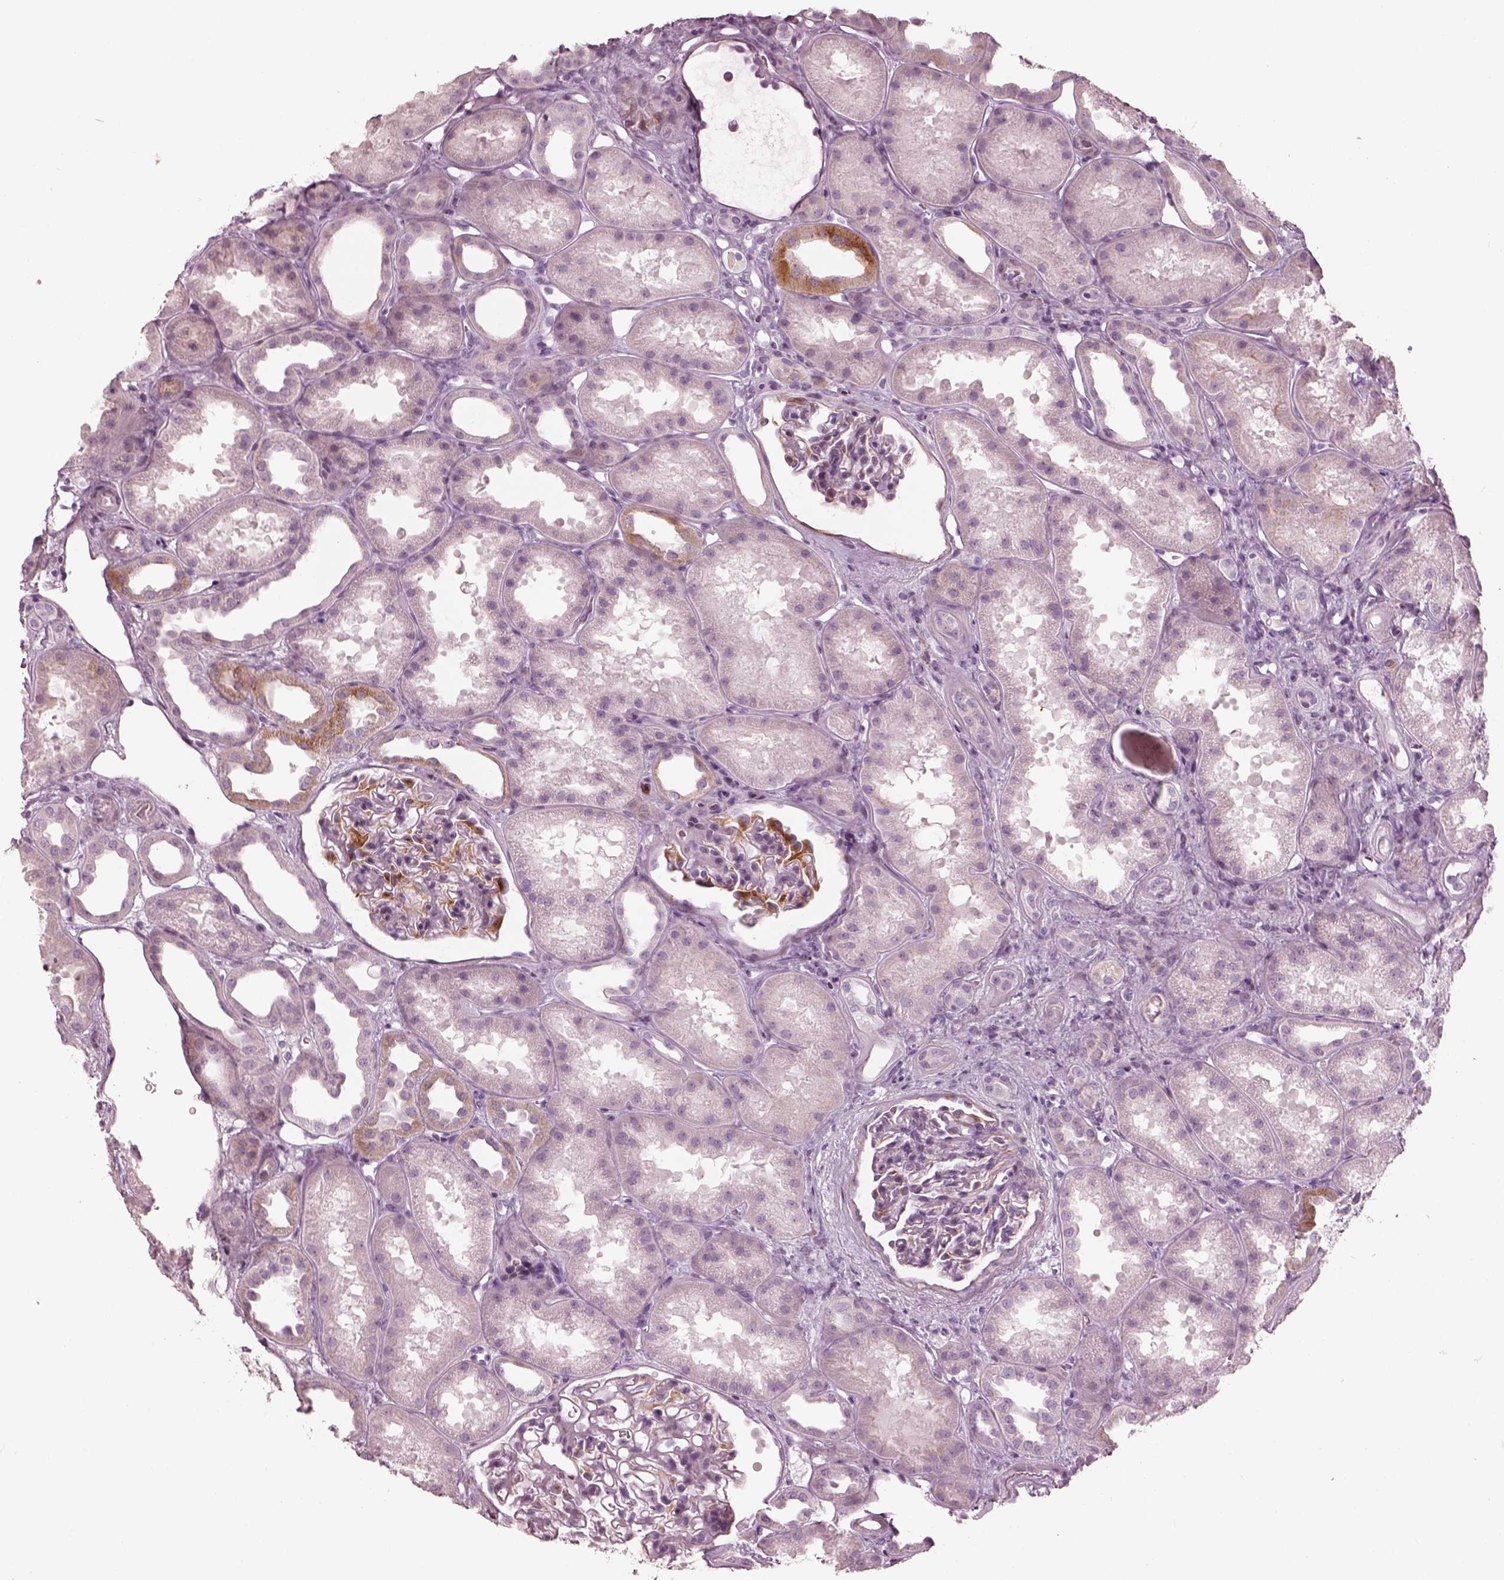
{"staining": {"intensity": "weak", "quantity": "<25%", "location": "cytoplasmic/membranous"}, "tissue": "kidney", "cell_type": "Cells in glomeruli", "image_type": "normal", "snomed": [{"axis": "morphology", "description": "Normal tissue, NOS"}, {"axis": "topography", "description": "Kidney"}], "caption": "DAB immunohistochemical staining of unremarkable human kidney shows no significant staining in cells in glomeruli.", "gene": "ENSG00000289258", "patient": {"sex": "male", "age": 61}}